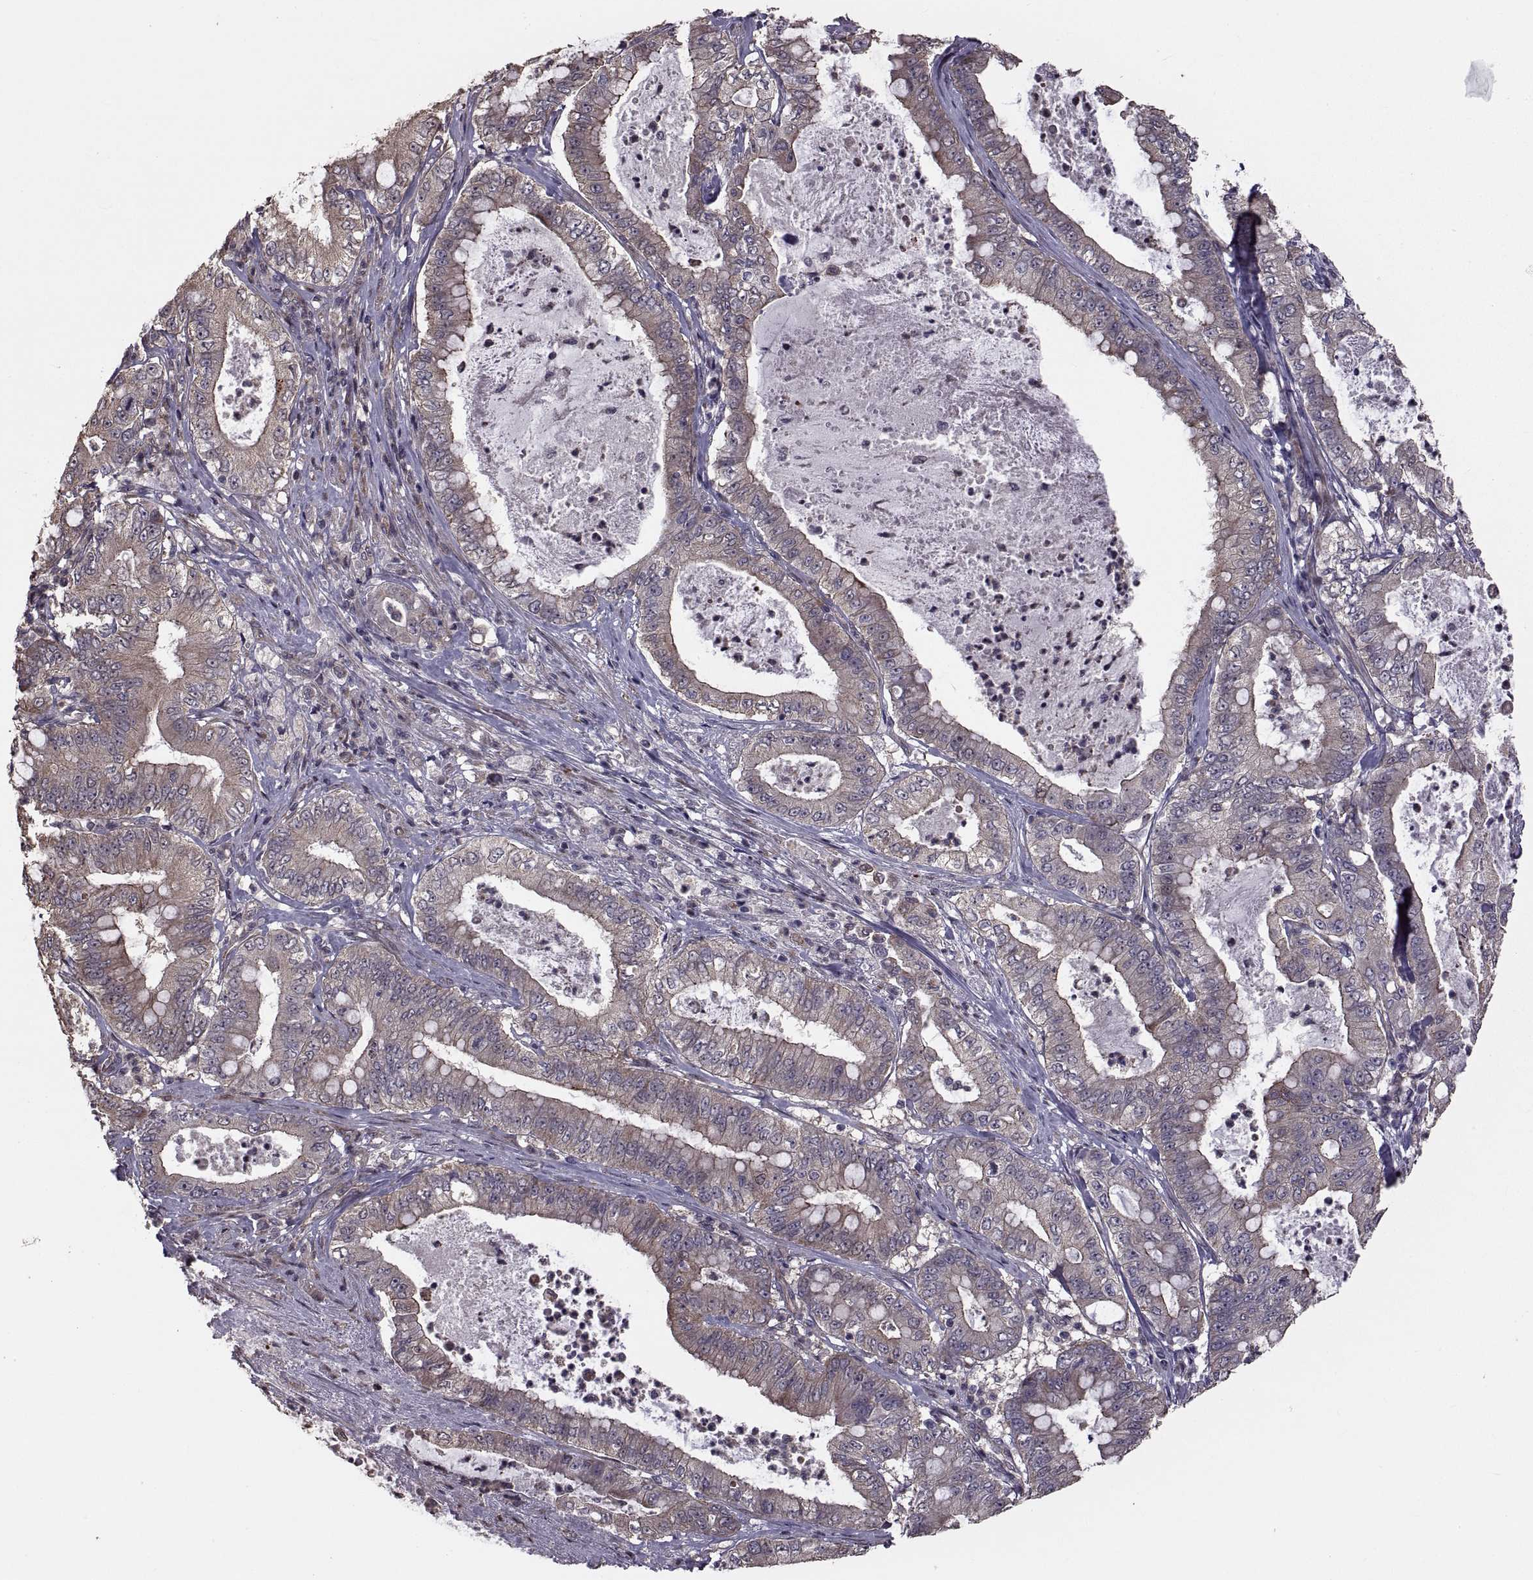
{"staining": {"intensity": "moderate", "quantity": "<25%", "location": "cytoplasmic/membranous"}, "tissue": "pancreatic cancer", "cell_type": "Tumor cells", "image_type": "cancer", "snomed": [{"axis": "morphology", "description": "Adenocarcinoma, NOS"}, {"axis": "topography", "description": "Pancreas"}], "caption": "High-magnification brightfield microscopy of pancreatic cancer (adenocarcinoma) stained with DAB (brown) and counterstained with hematoxylin (blue). tumor cells exhibit moderate cytoplasmic/membranous staining is identified in about<25% of cells. The staining was performed using DAB to visualize the protein expression in brown, while the nuclei were stained in blue with hematoxylin (Magnification: 20x).", "gene": "PMM2", "patient": {"sex": "male", "age": 71}}